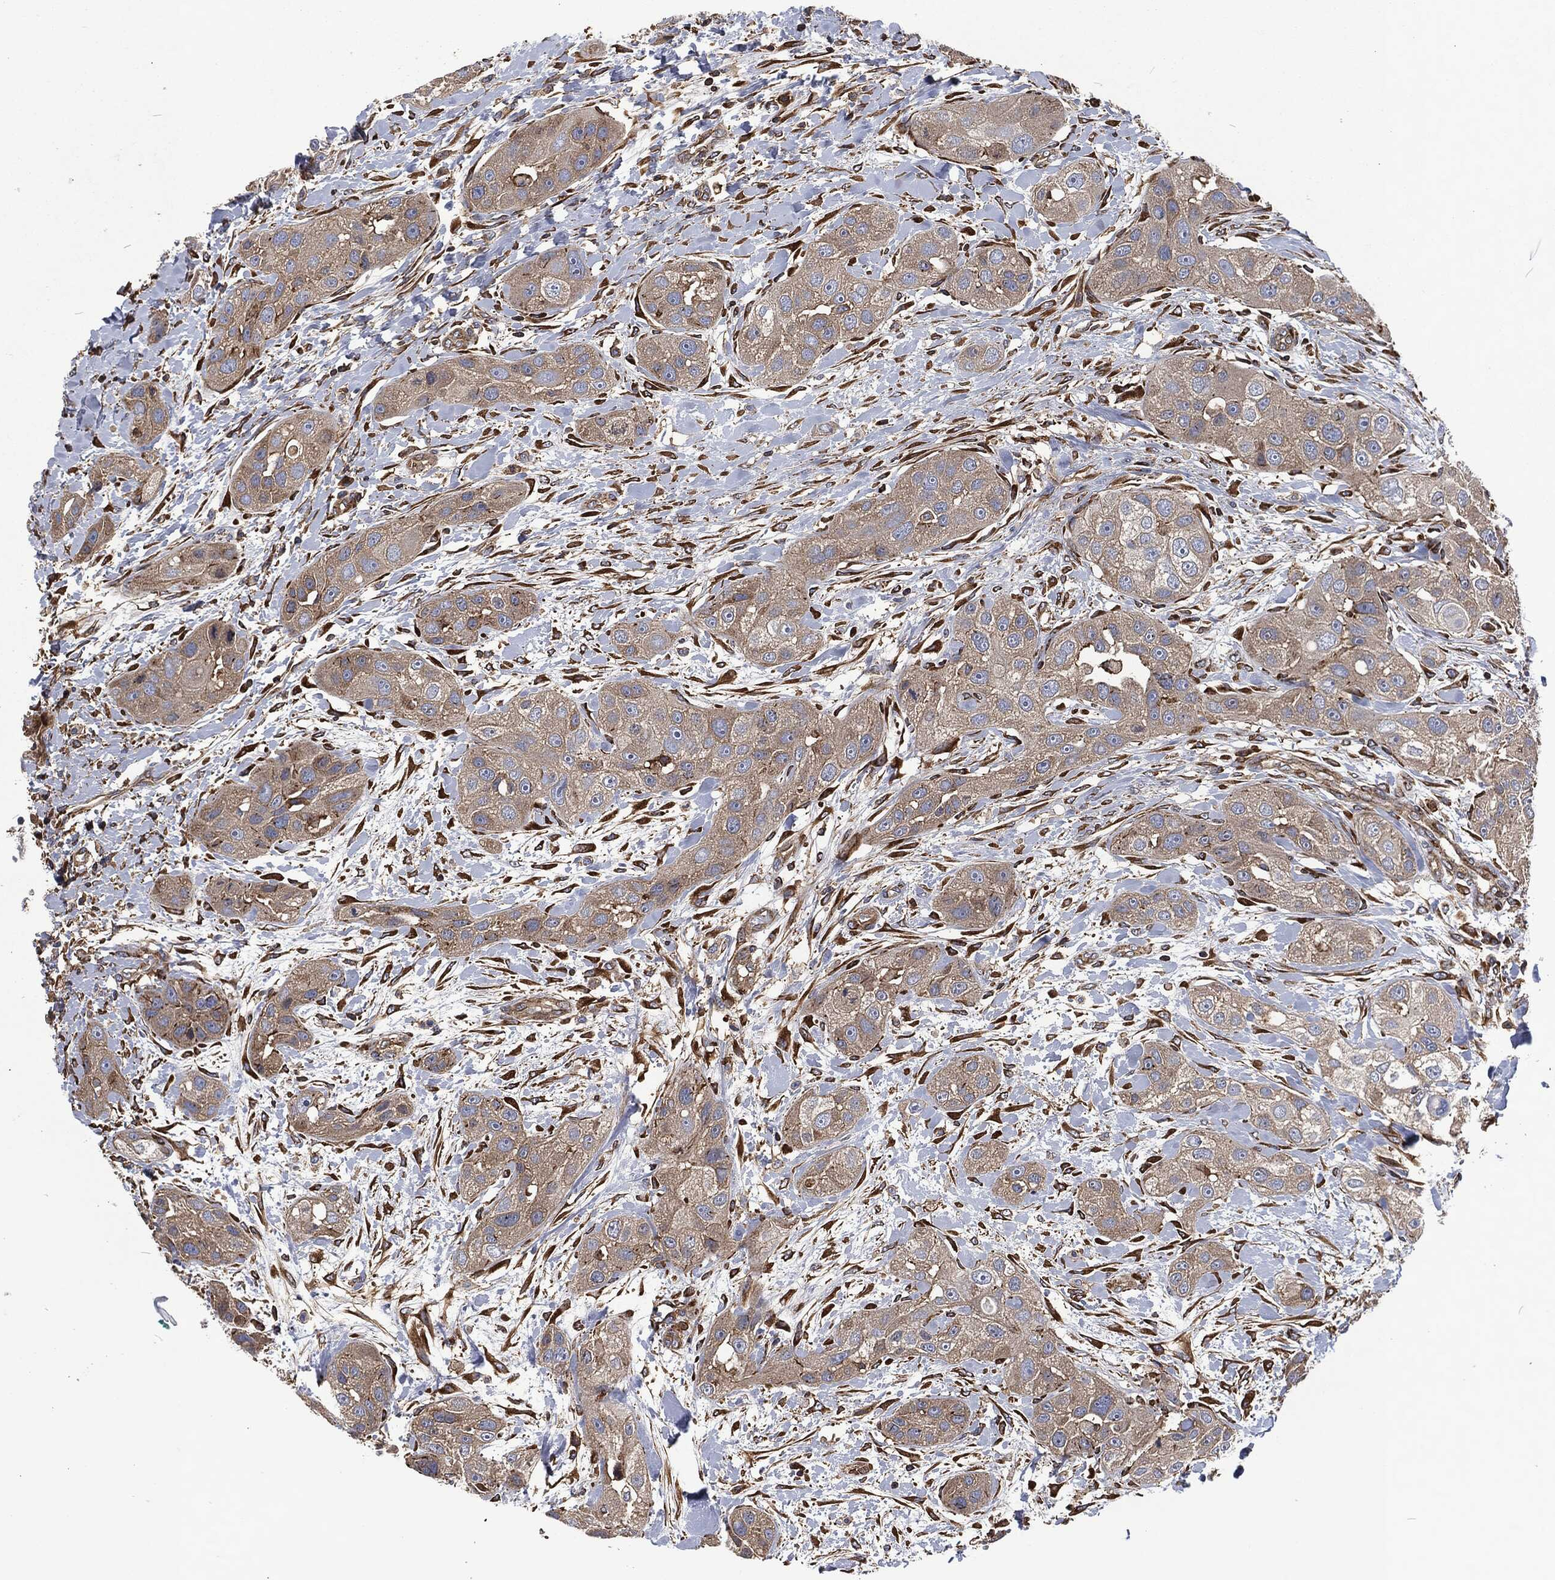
{"staining": {"intensity": "weak", "quantity": "25%-75%", "location": "cytoplasmic/membranous"}, "tissue": "head and neck cancer", "cell_type": "Tumor cells", "image_type": "cancer", "snomed": [{"axis": "morphology", "description": "Normal tissue, NOS"}, {"axis": "morphology", "description": "Squamous cell carcinoma, NOS"}, {"axis": "topography", "description": "Skeletal muscle"}, {"axis": "topography", "description": "Head-Neck"}], "caption": "About 25%-75% of tumor cells in head and neck cancer show weak cytoplasmic/membranous protein positivity as visualized by brown immunohistochemical staining.", "gene": "LGALS9", "patient": {"sex": "male", "age": 51}}